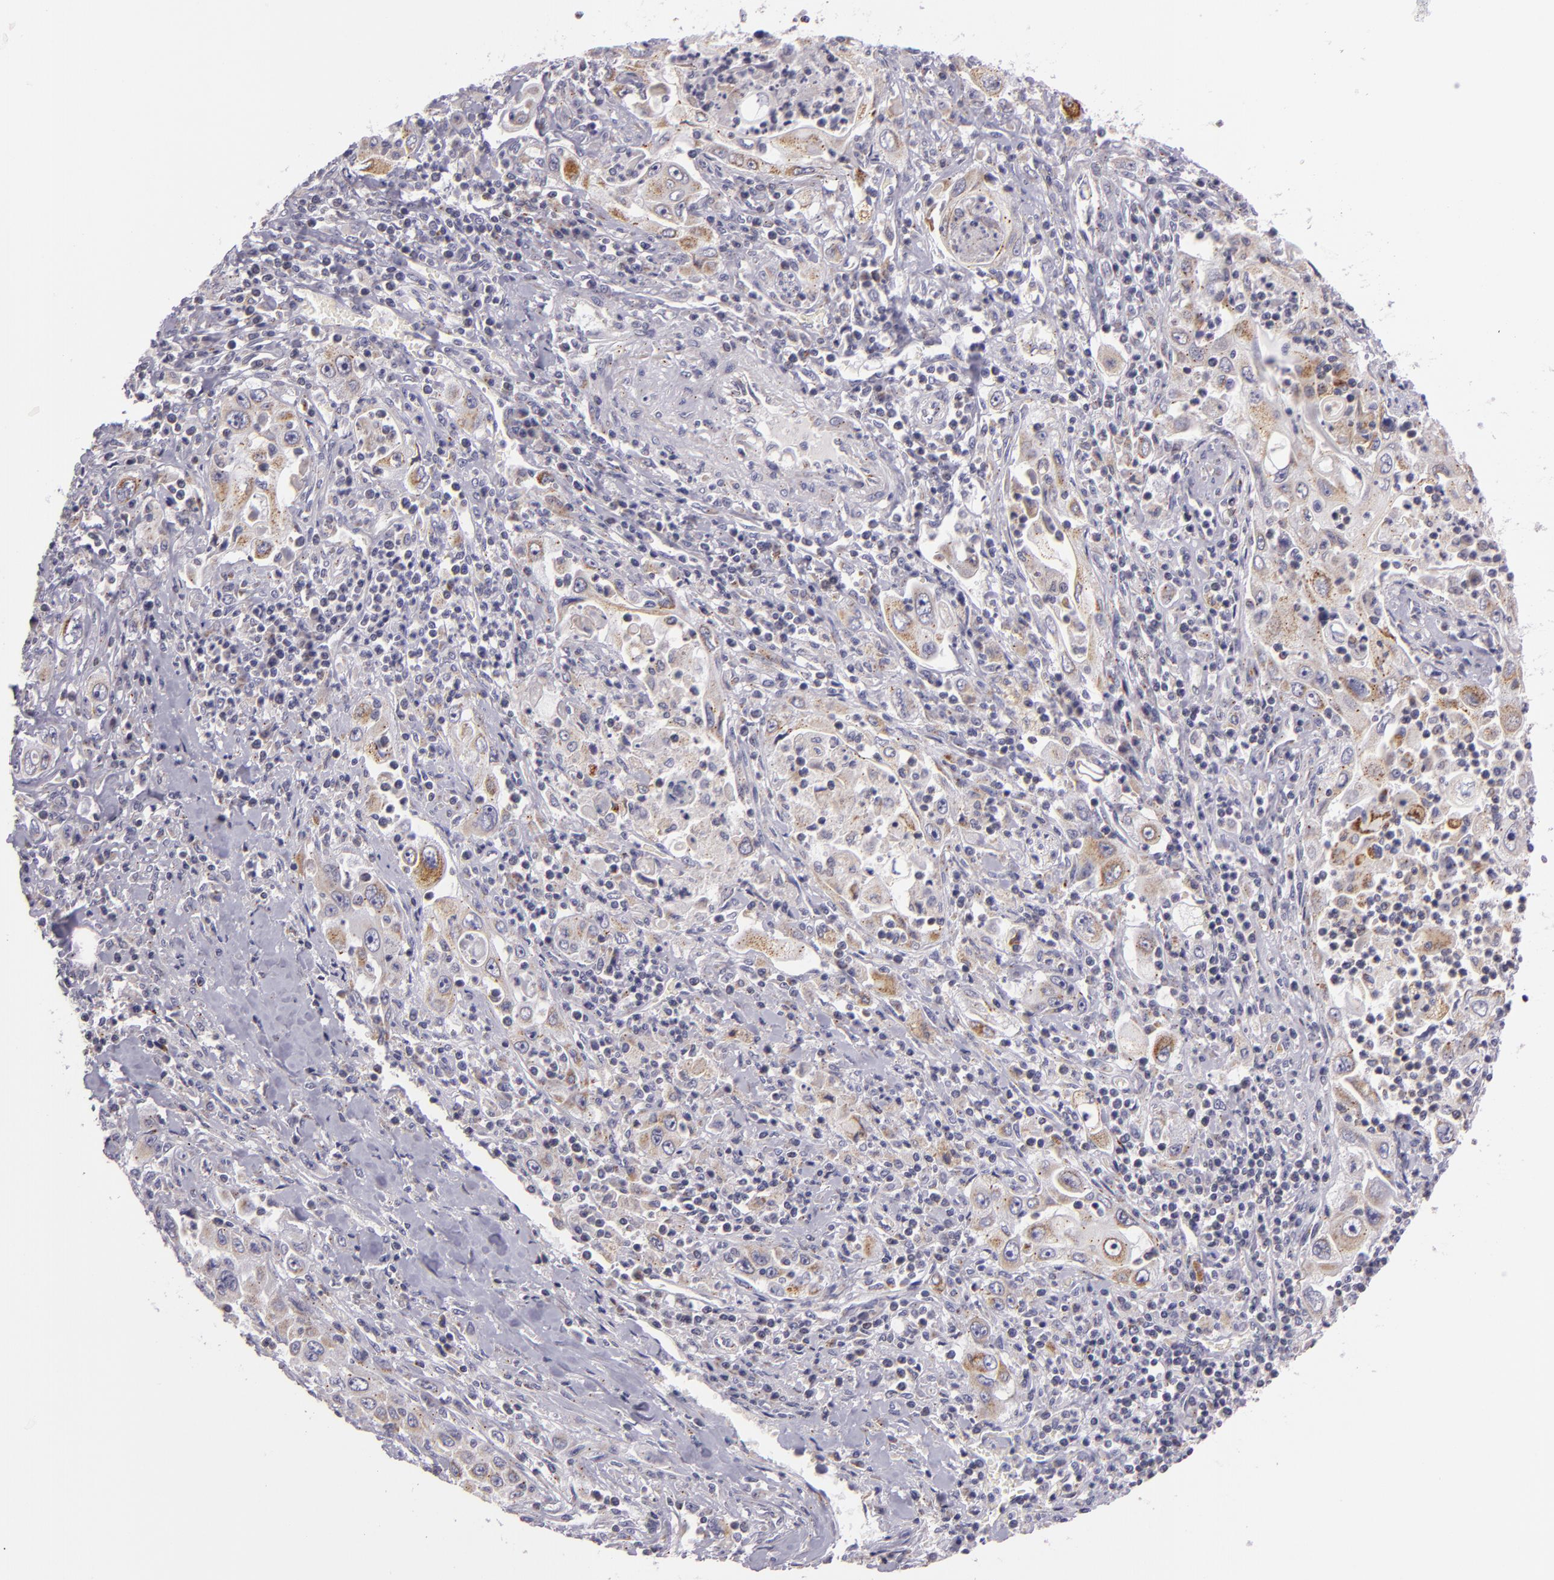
{"staining": {"intensity": "weak", "quantity": "<25%", "location": "cytoplasmic/membranous"}, "tissue": "pancreatic cancer", "cell_type": "Tumor cells", "image_type": "cancer", "snomed": [{"axis": "morphology", "description": "Adenocarcinoma, NOS"}, {"axis": "topography", "description": "Pancreas"}], "caption": "DAB immunohistochemical staining of pancreatic cancer (adenocarcinoma) shows no significant staining in tumor cells.", "gene": "CILK1", "patient": {"sex": "male", "age": 70}}